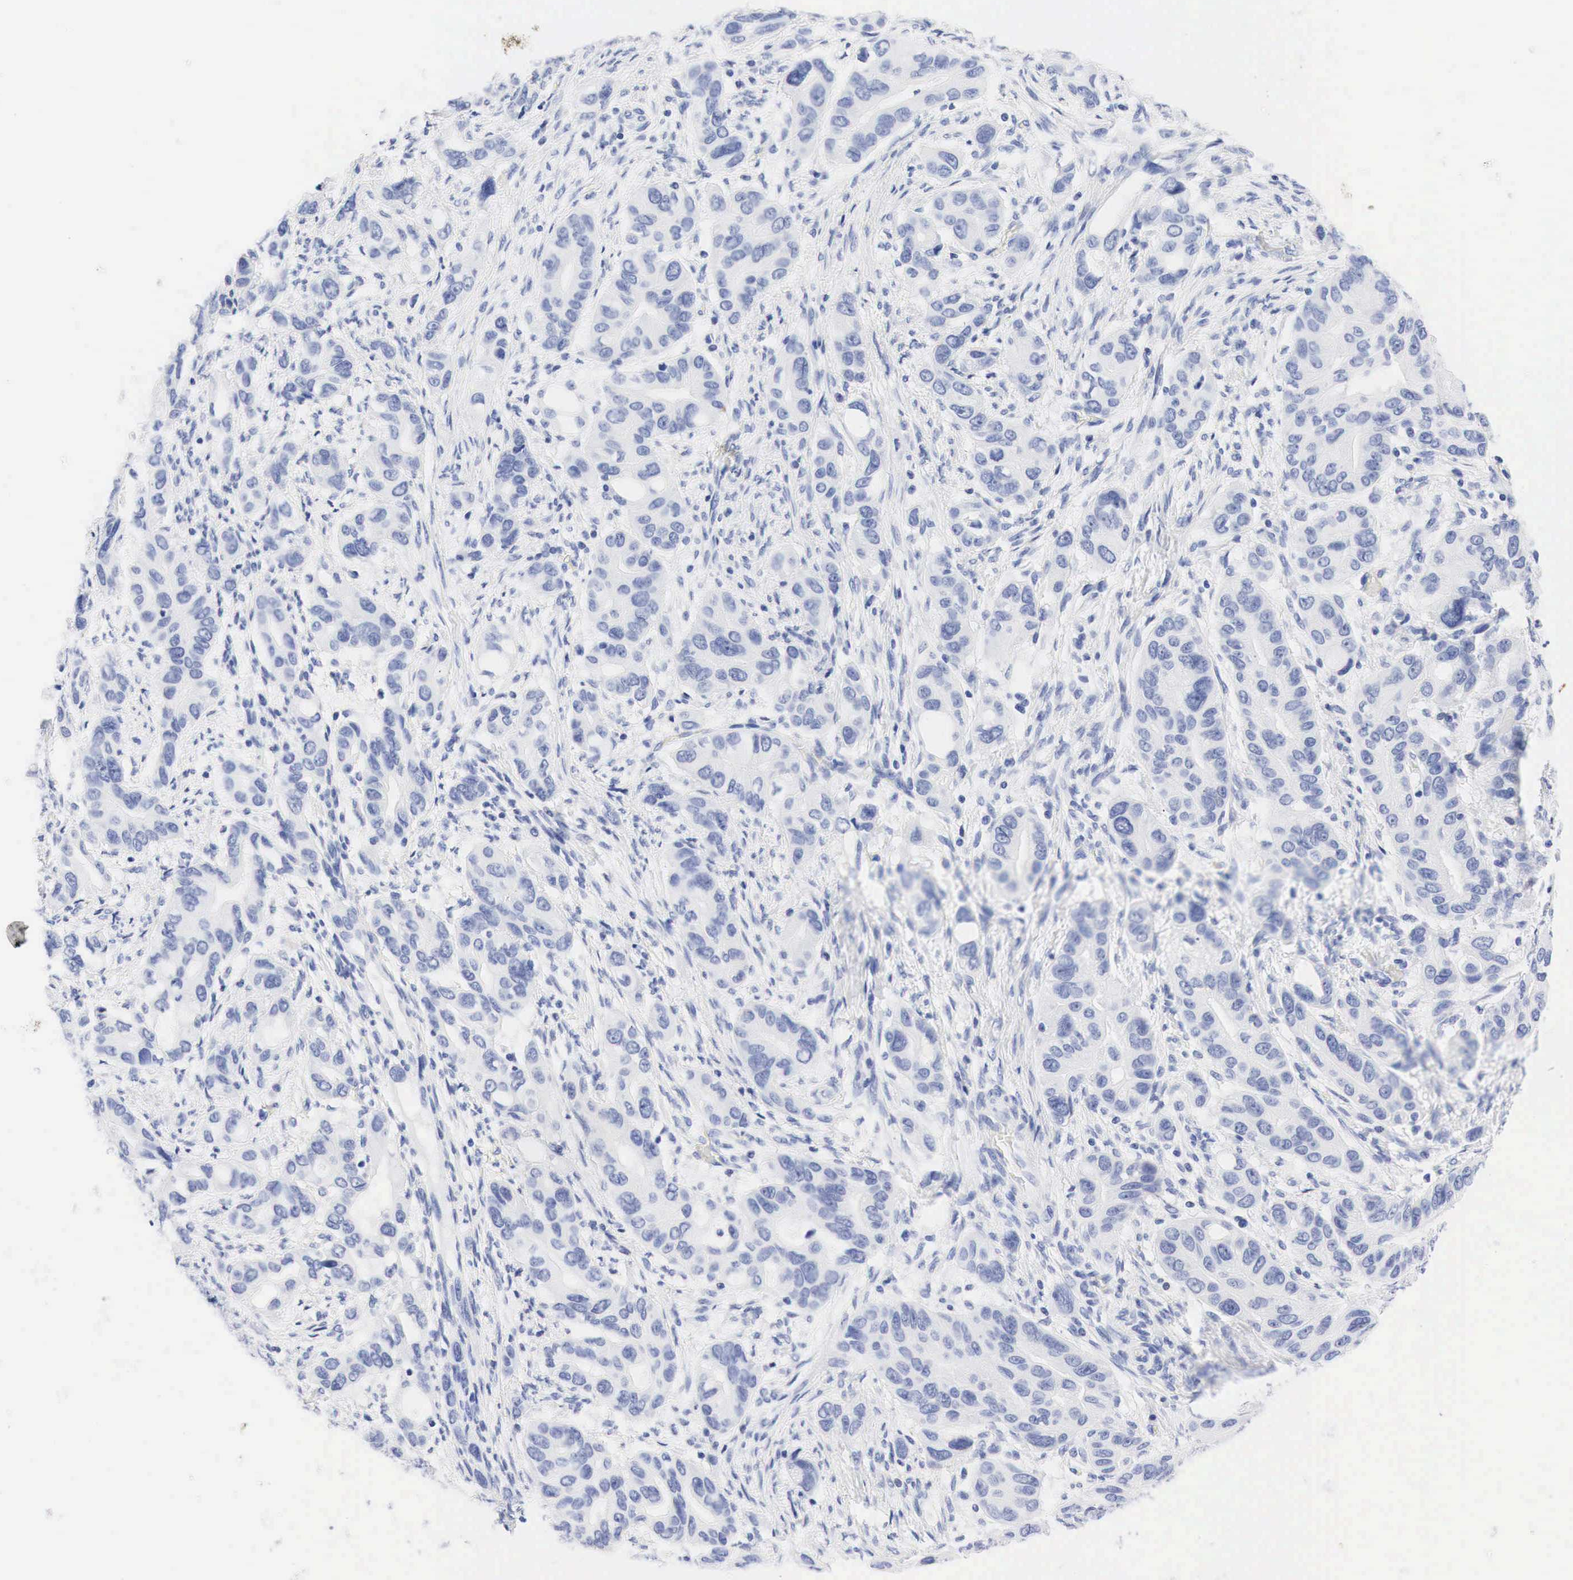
{"staining": {"intensity": "negative", "quantity": "none", "location": "none"}, "tissue": "stomach cancer", "cell_type": "Tumor cells", "image_type": "cancer", "snomed": [{"axis": "morphology", "description": "Adenocarcinoma, NOS"}, {"axis": "topography", "description": "Stomach, upper"}], "caption": "High magnification brightfield microscopy of adenocarcinoma (stomach) stained with DAB (3,3'-diaminobenzidine) (brown) and counterstained with hematoxylin (blue): tumor cells show no significant expression. (DAB IHC visualized using brightfield microscopy, high magnification).", "gene": "NKX2-1", "patient": {"sex": "male", "age": 47}}